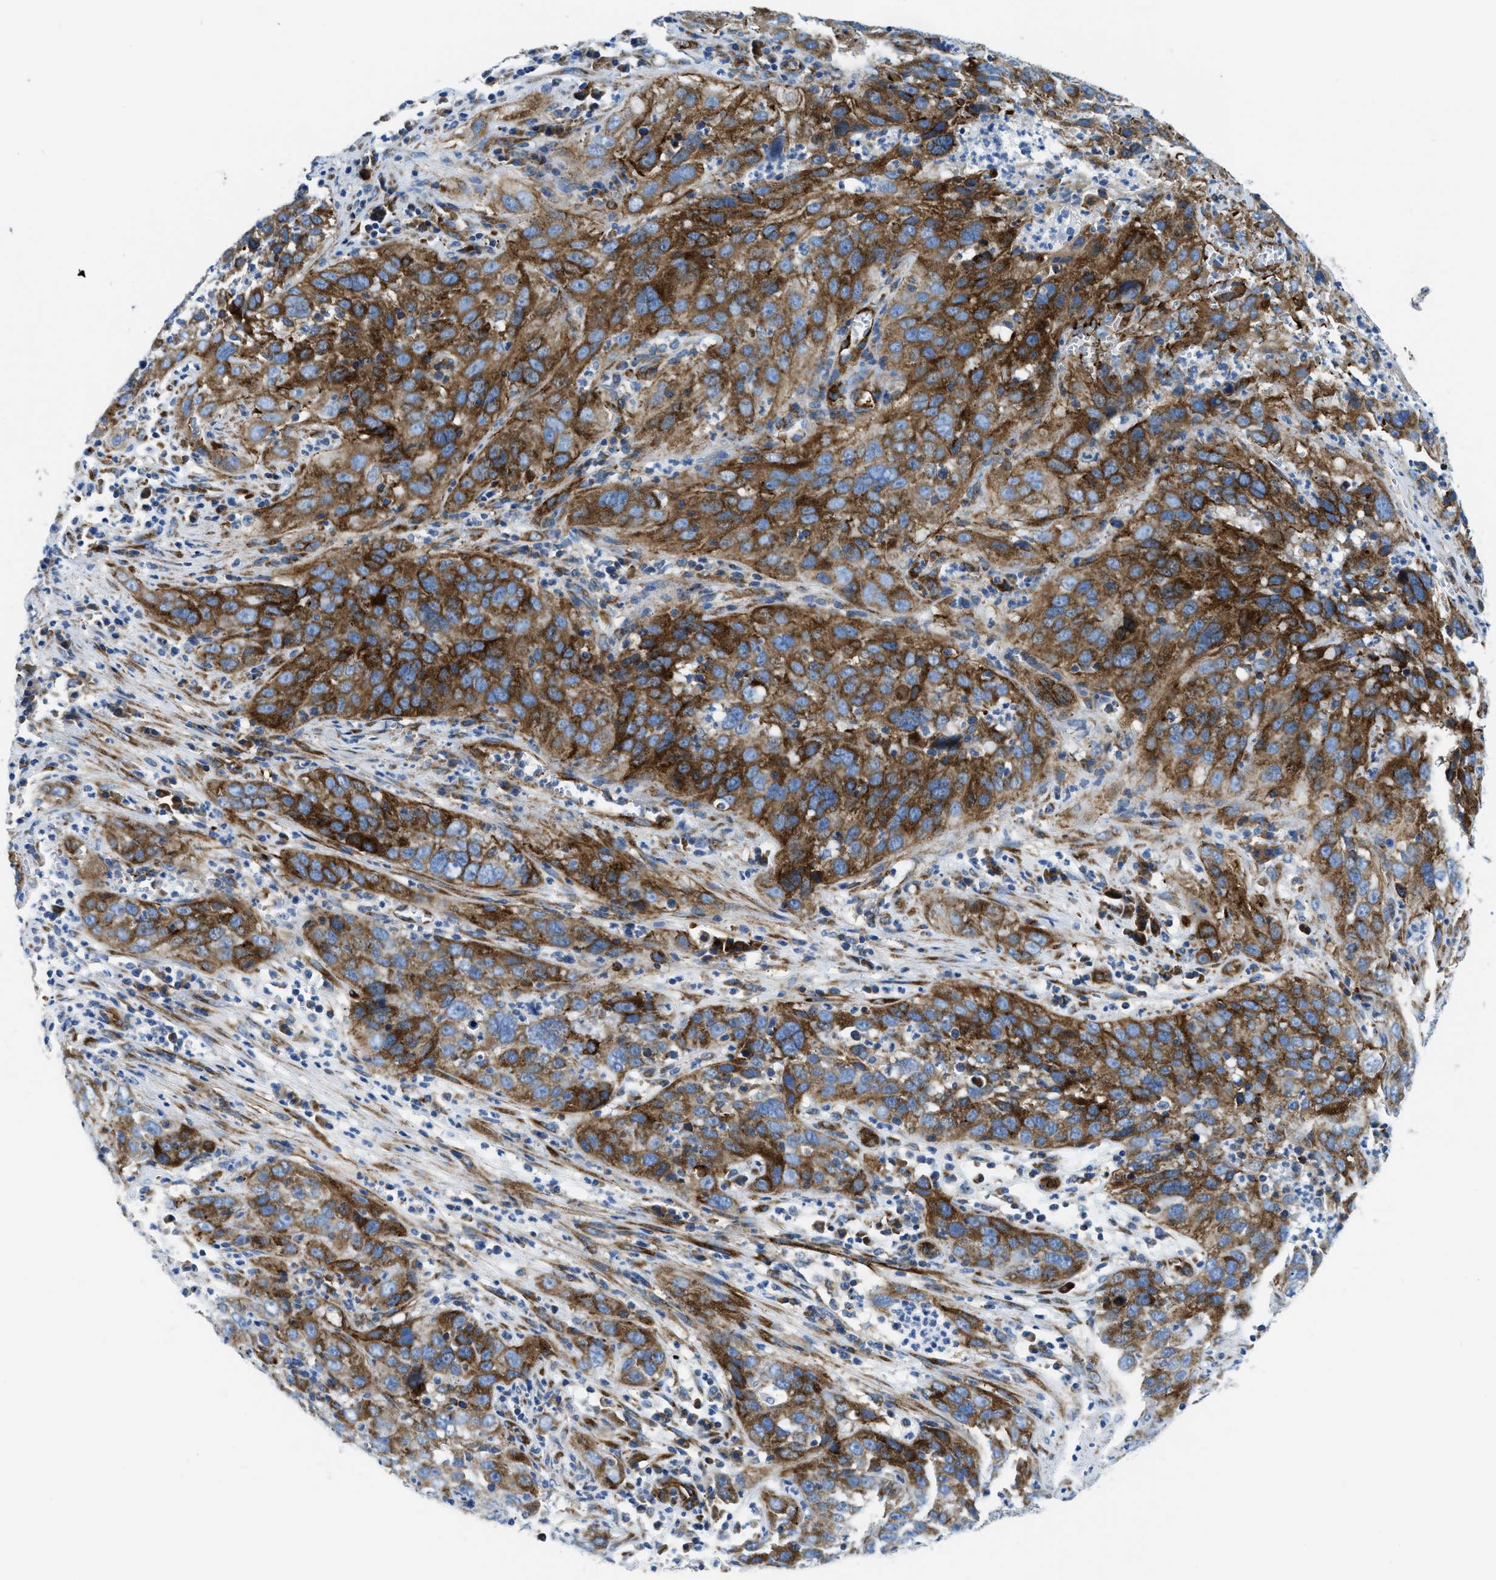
{"staining": {"intensity": "strong", "quantity": ">75%", "location": "cytoplasmic/membranous"}, "tissue": "cervical cancer", "cell_type": "Tumor cells", "image_type": "cancer", "snomed": [{"axis": "morphology", "description": "Squamous cell carcinoma, NOS"}, {"axis": "topography", "description": "Cervix"}], "caption": "An immunohistochemistry photomicrograph of neoplastic tissue is shown. Protein staining in brown highlights strong cytoplasmic/membranous positivity in squamous cell carcinoma (cervical) within tumor cells. The staining was performed using DAB (3,3'-diaminobenzidine) to visualize the protein expression in brown, while the nuclei were stained in blue with hematoxylin (Magnification: 20x).", "gene": "CUTA", "patient": {"sex": "female", "age": 32}}